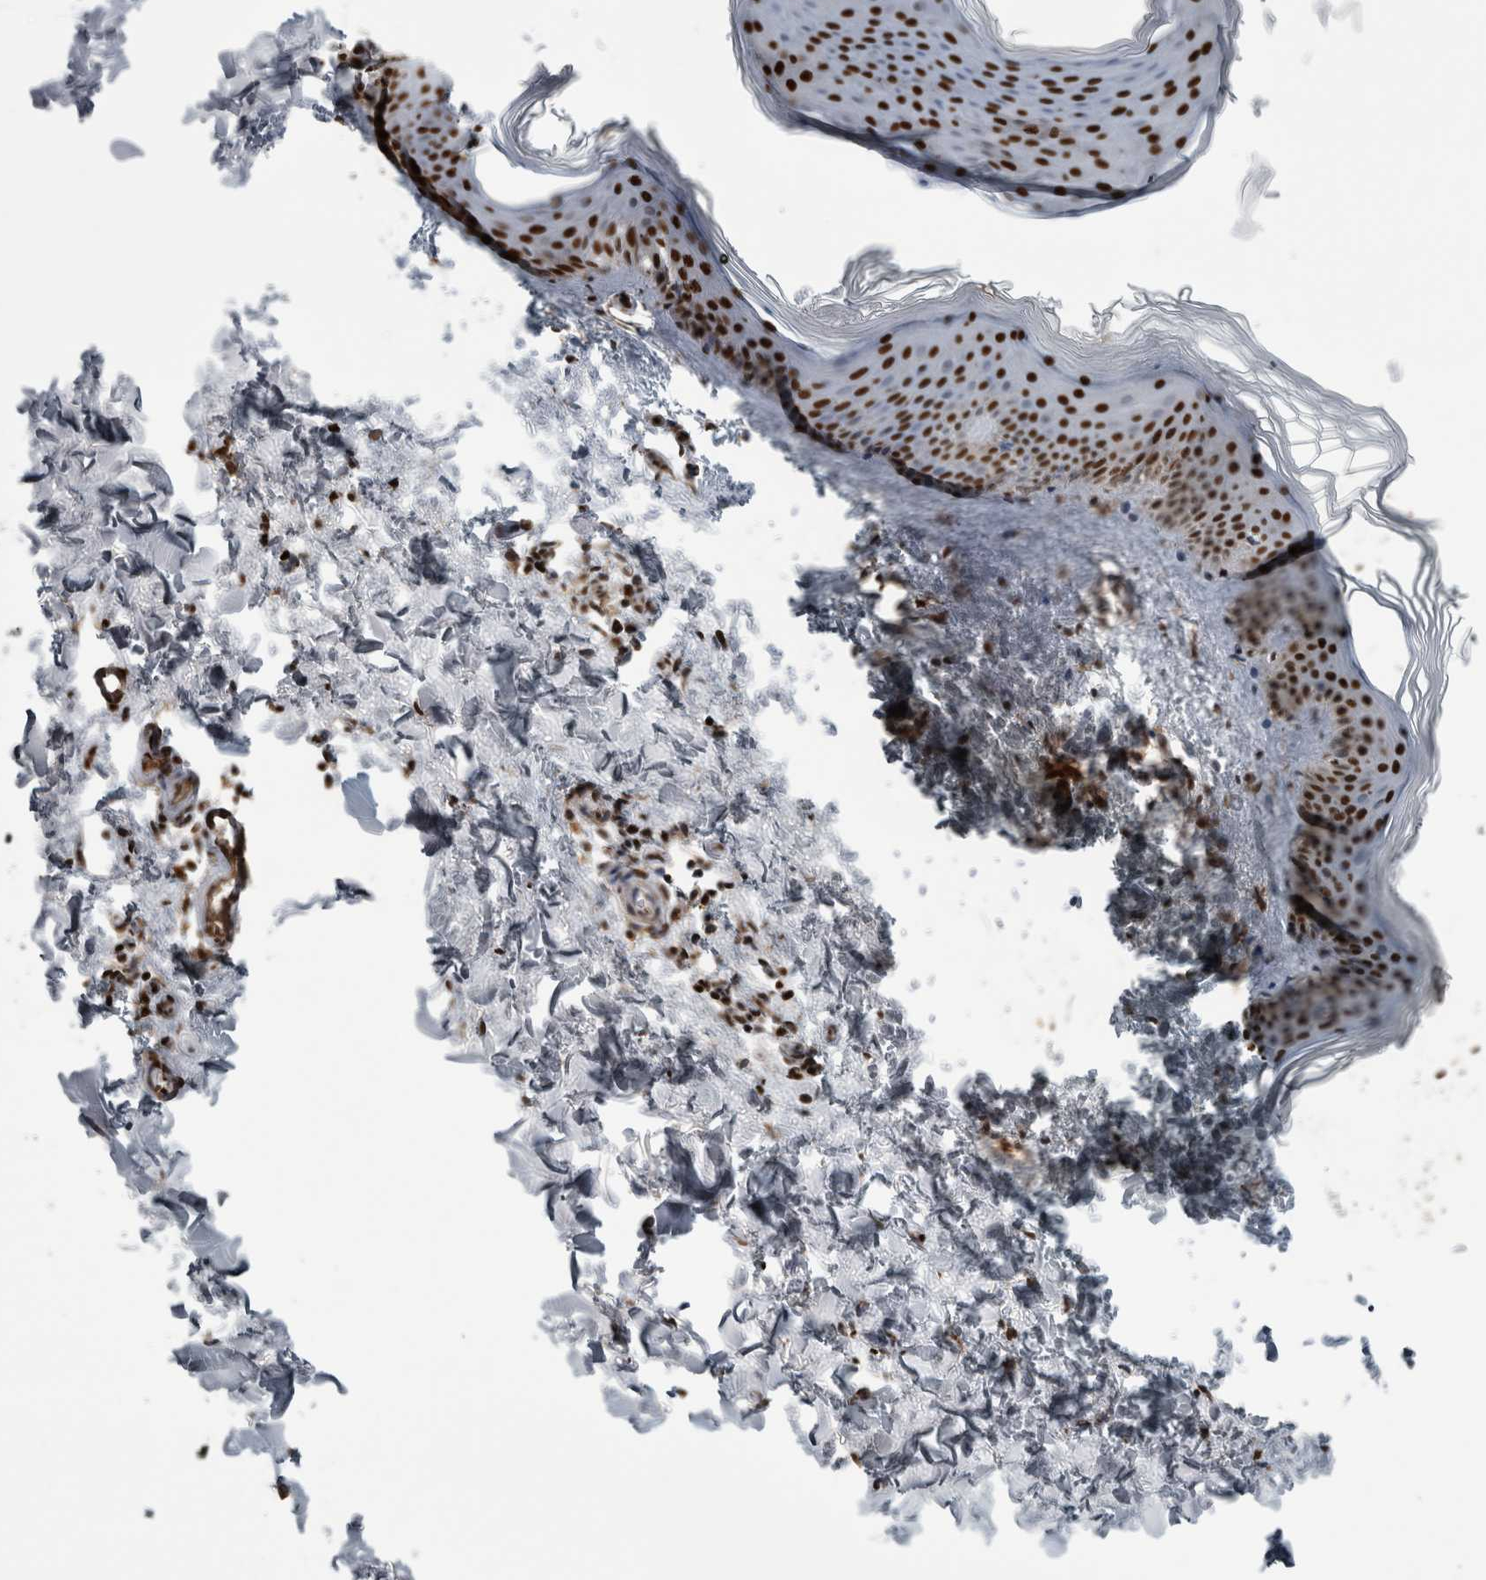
{"staining": {"intensity": "moderate", "quantity": ">75%", "location": "nuclear"}, "tissue": "skin", "cell_type": "Fibroblasts", "image_type": "normal", "snomed": [{"axis": "morphology", "description": "Normal tissue, NOS"}, {"axis": "topography", "description": "Skin"}], "caption": "DAB (3,3'-diaminobenzidine) immunohistochemical staining of unremarkable skin demonstrates moderate nuclear protein expression in about >75% of fibroblasts.", "gene": "TGS1", "patient": {"sex": "female", "age": 27}}